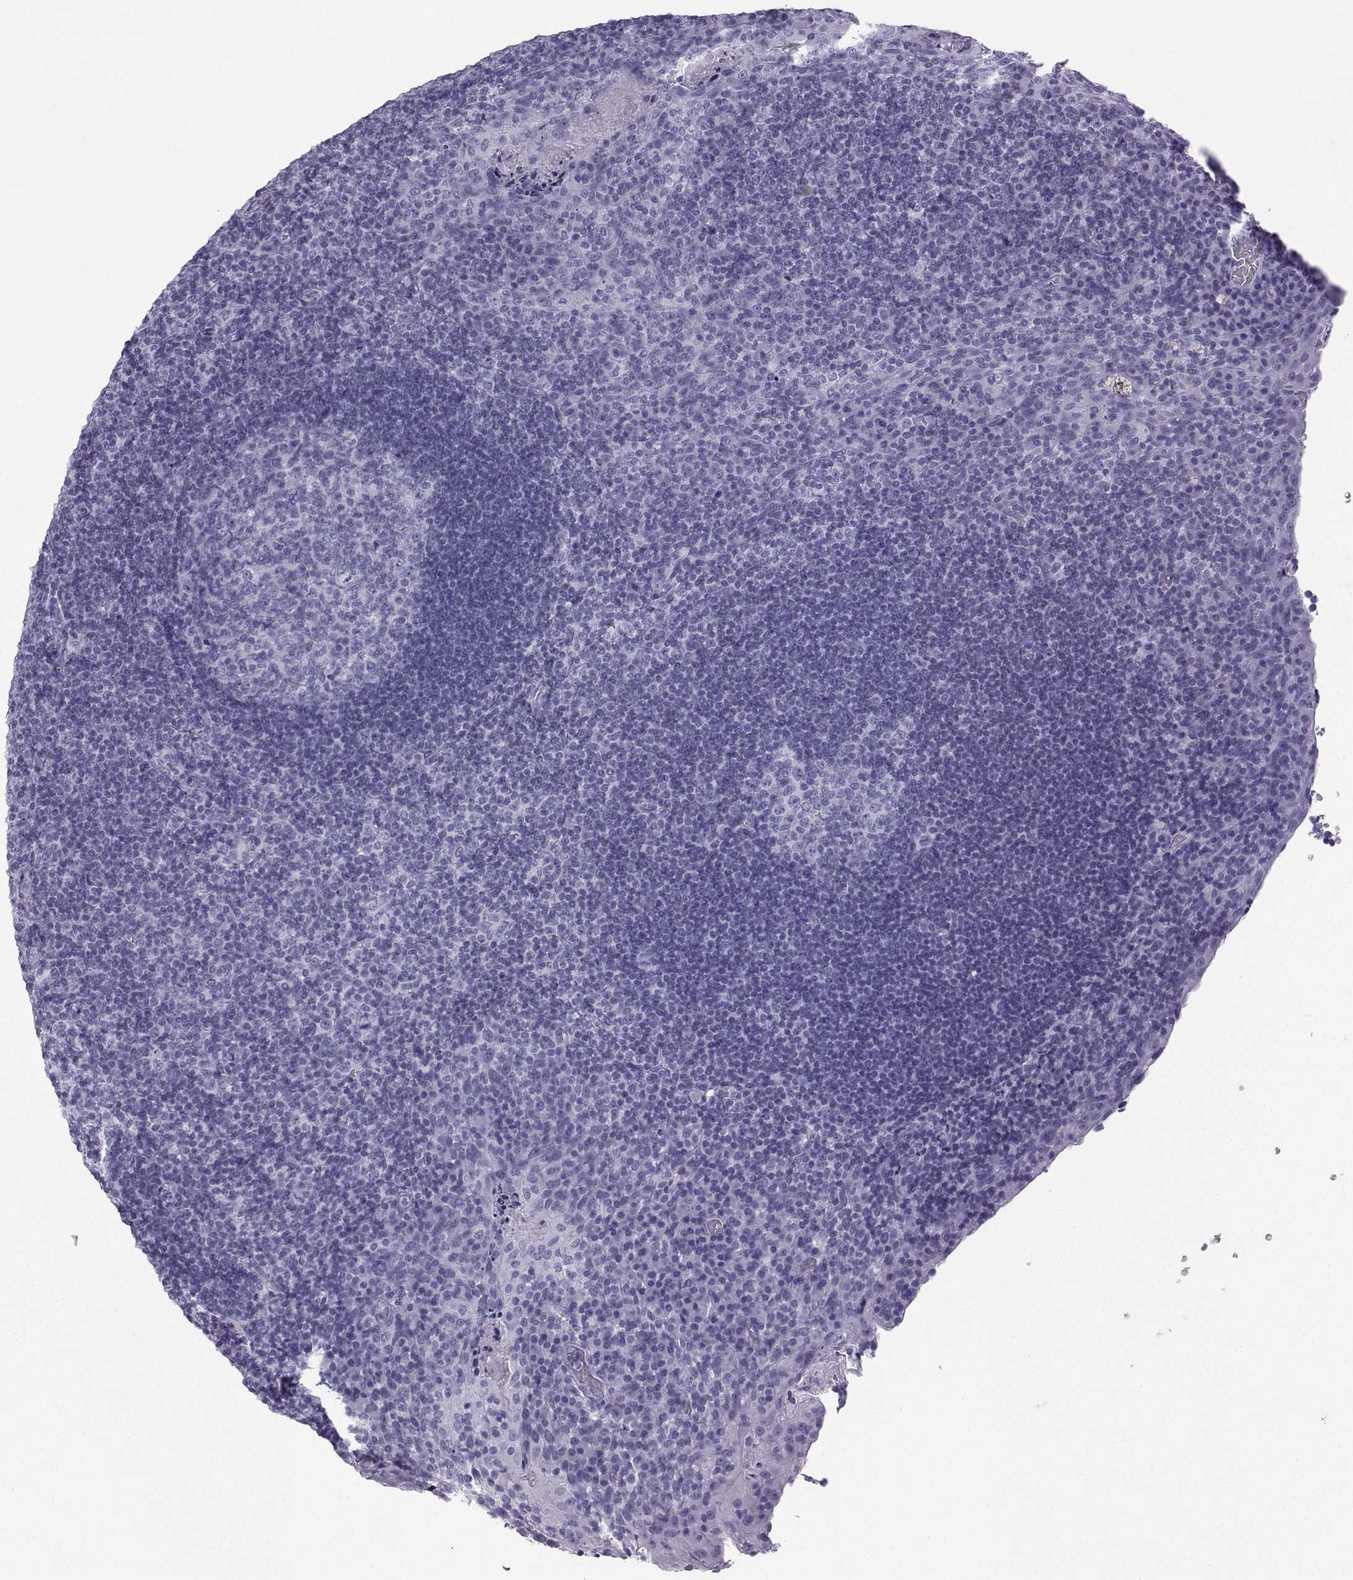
{"staining": {"intensity": "negative", "quantity": "none", "location": "none"}, "tissue": "tonsil", "cell_type": "Germinal center cells", "image_type": "normal", "snomed": [{"axis": "morphology", "description": "Normal tissue, NOS"}, {"axis": "topography", "description": "Tonsil"}], "caption": "Immunohistochemistry histopathology image of normal tonsil: tonsil stained with DAB (3,3'-diaminobenzidine) shows no significant protein staining in germinal center cells. The staining was performed using DAB (3,3'-diaminobenzidine) to visualize the protein expression in brown, while the nuclei were stained in blue with hematoxylin (Magnification: 20x).", "gene": "NEFL", "patient": {"sex": "male", "age": 17}}